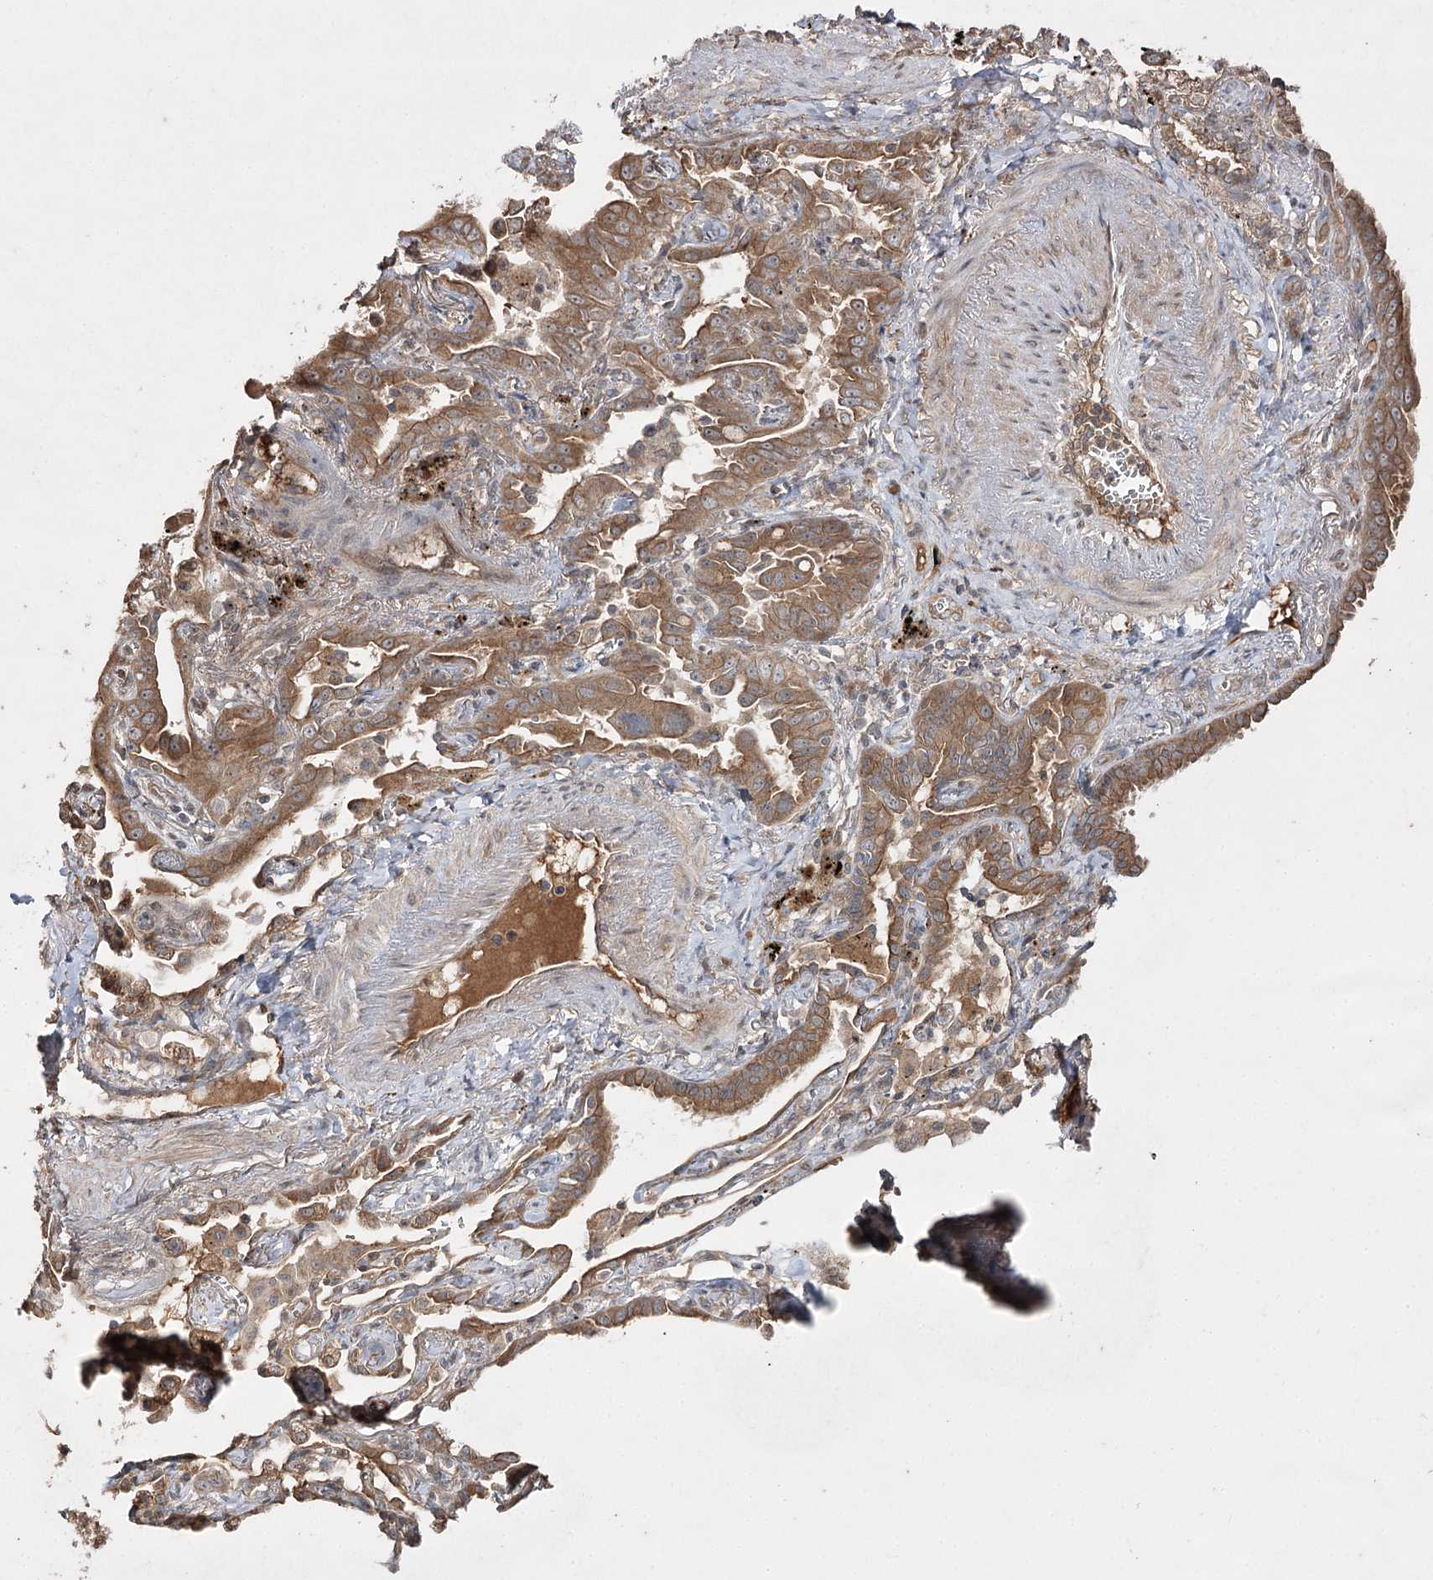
{"staining": {"intensity": "moderate", "quantity": "25%-75%", "location": "cytoplasmic/membranous"}, "tissue": "lung cancer", "cell_type": "Tumor cells", "image_type": "cancer", "snomed": [{"axis": "morphology", "description": "Adenocarcinoma, NOS"}, {"axis": "topography", "description": "Lung"}], "caption": "Immunohistochemistry (IHC) micrograph of human lung adenocarcinoma stained for a protein (brown), which exhibits medium levels of moderate cytoplasmic/membranous positivity in about 25%-75% of tumor cells.", "gene": "FANCL", "patient": {"sex": "male", "age": 67}}